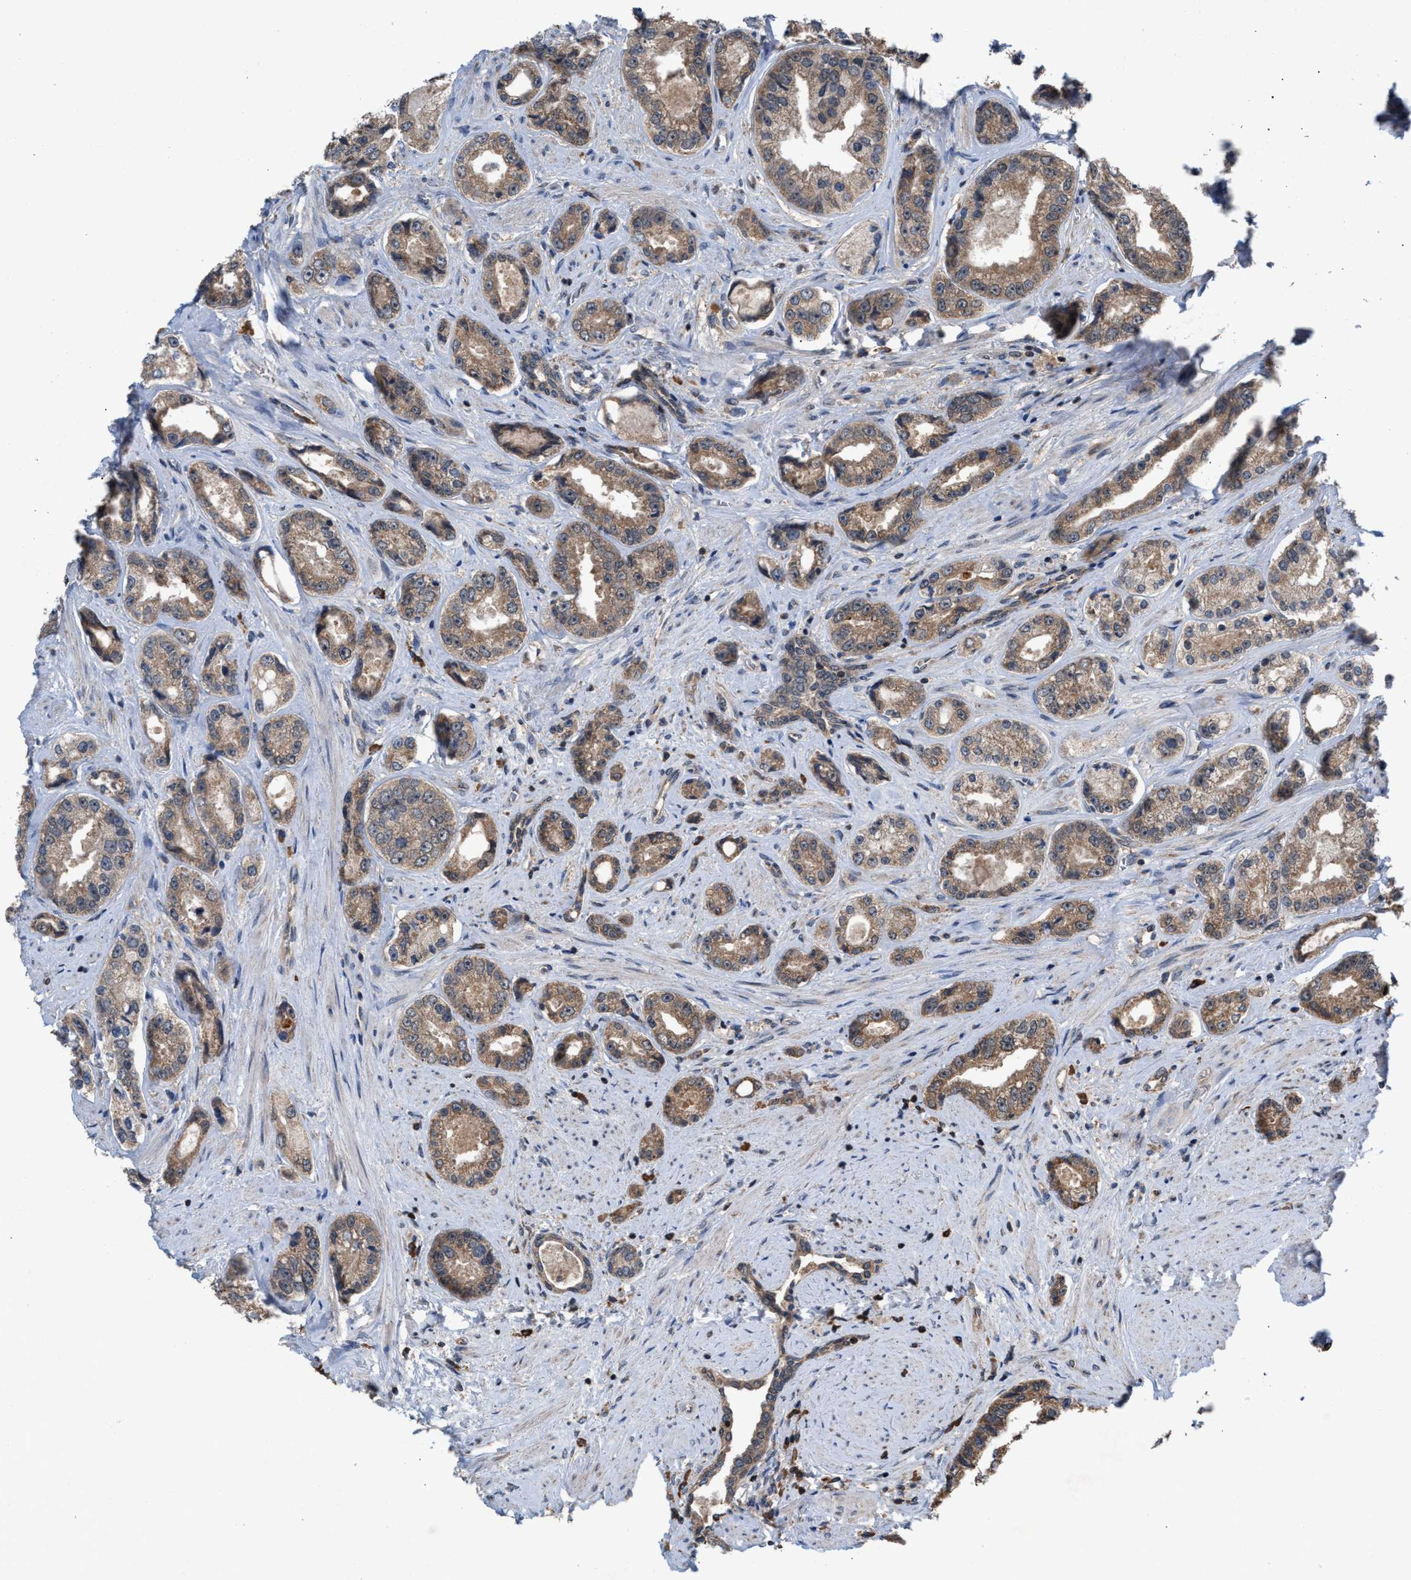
{"staining": {"intensity": "moderate", "quantity": ">75%", "location": "cytoplasmic/membranous"}, "tissue": "prostate cancer", "cell_type": "Tumor cells", "image_type": "cancer", "snomed": [{"axis": "morphology", "description": "Adenocarcinoma, High grade"}, {"axis": "topography", "description": "Prostate"}], "caption": "Human adenocarcinoma (high-grade) (prostate) stained with a brown dye exhibits moderate cytoplasmic/membranous positive positivity in approximately >75% of tumor cells.", "gene": "C9orf78", "patient": {"sex": "male", "age": 61}}